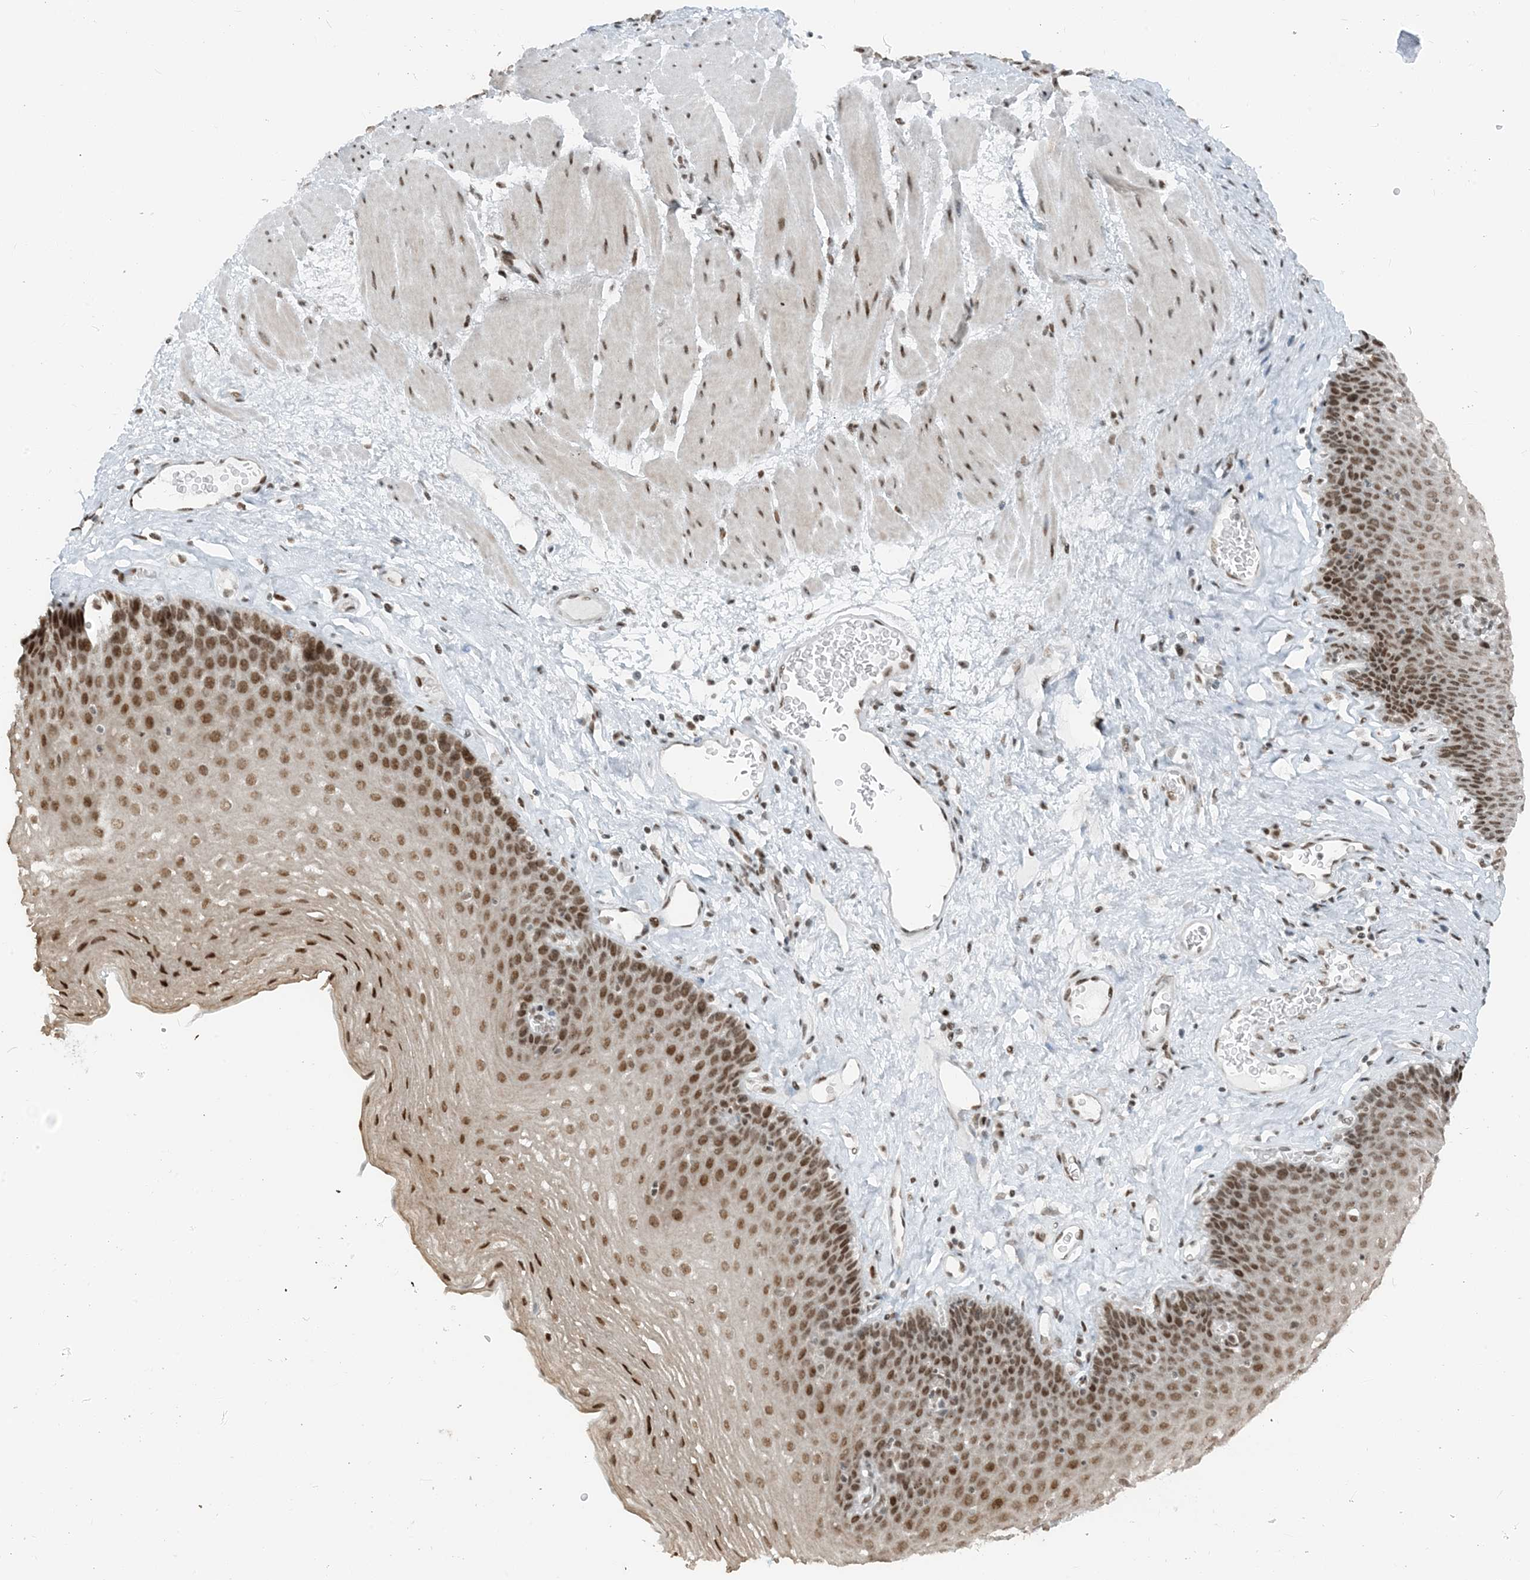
{"staining": {"intensity": "moderate", "quantity": ">75%", "location": "nuclear"}, "tissue": "esophagus", "cell_type": "Squamous epithelial cells", "image_type": "normal", "snomed": [{"axis": "morphology", "description": "Normal tissue, NOS"}, {"axis": "topography", "description": "Esophagus"}], "caption": "Immunohistochemistry histopathology image of benign human esophagus stained for a protein (brown), which exhibits medium levels of moderate nuclear expression in approximately >75% of squamous epithelial cells.", "gene": "ZNF500", "patient": {"sex": "female", "age": 66}}